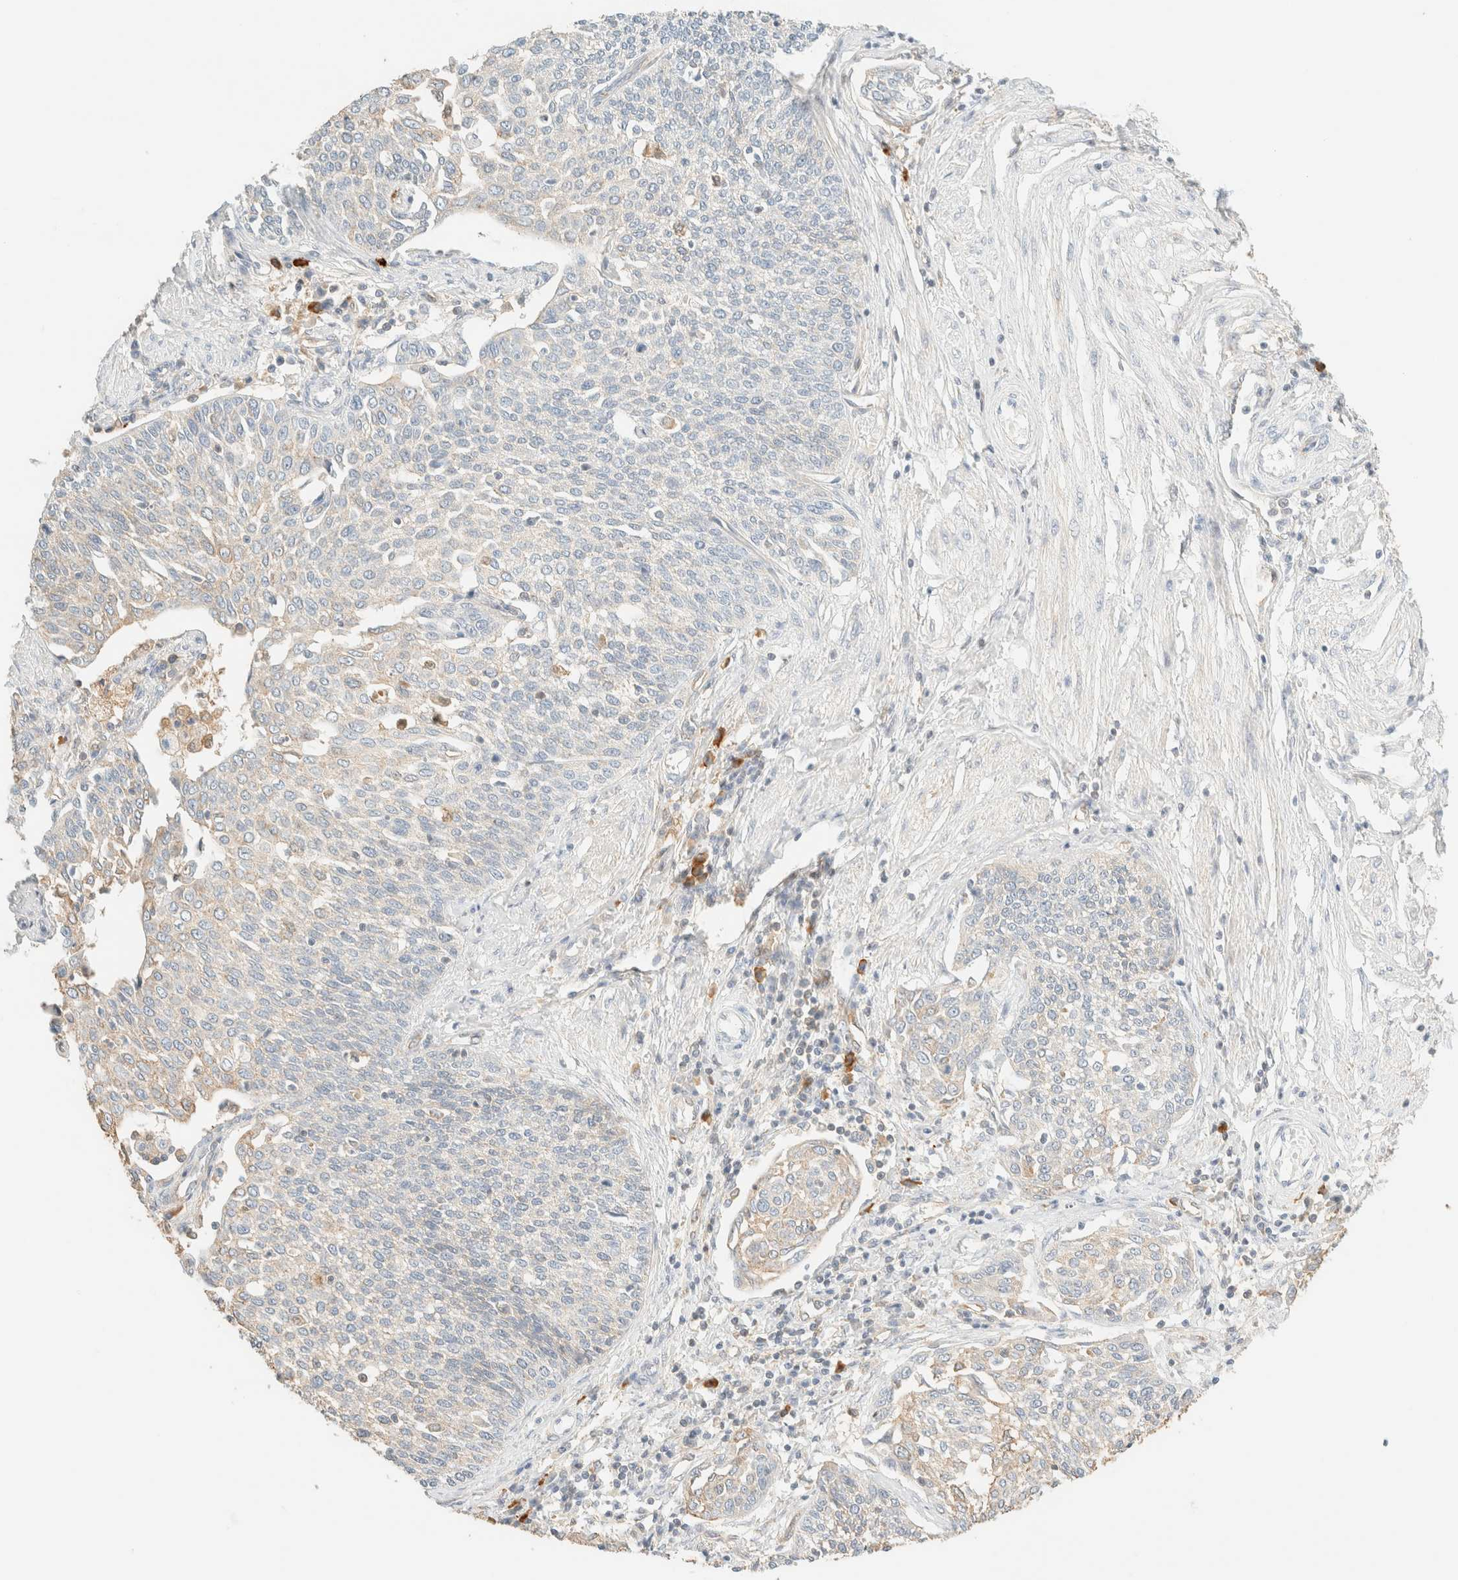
{"staining": {"intensity": "negative", "quantity": "none", "location": "none"}, "tissue": "cervical cancer", "cell_type": "Tumor cells", "image_type": "cancer", "snomed": [{"axis": "morphology", "description": "Squamous cell carcinoma, NOS"}, {"axis": "topography", "description": "Cervix"}], "caption": "IHC histopathology image of human cervical squamous cell carcinoma stained for a protein (brown), which displays no positivity in tumor cells.", "gene": "FHOD1", "patient": {"sex": "female", "age": 34}}